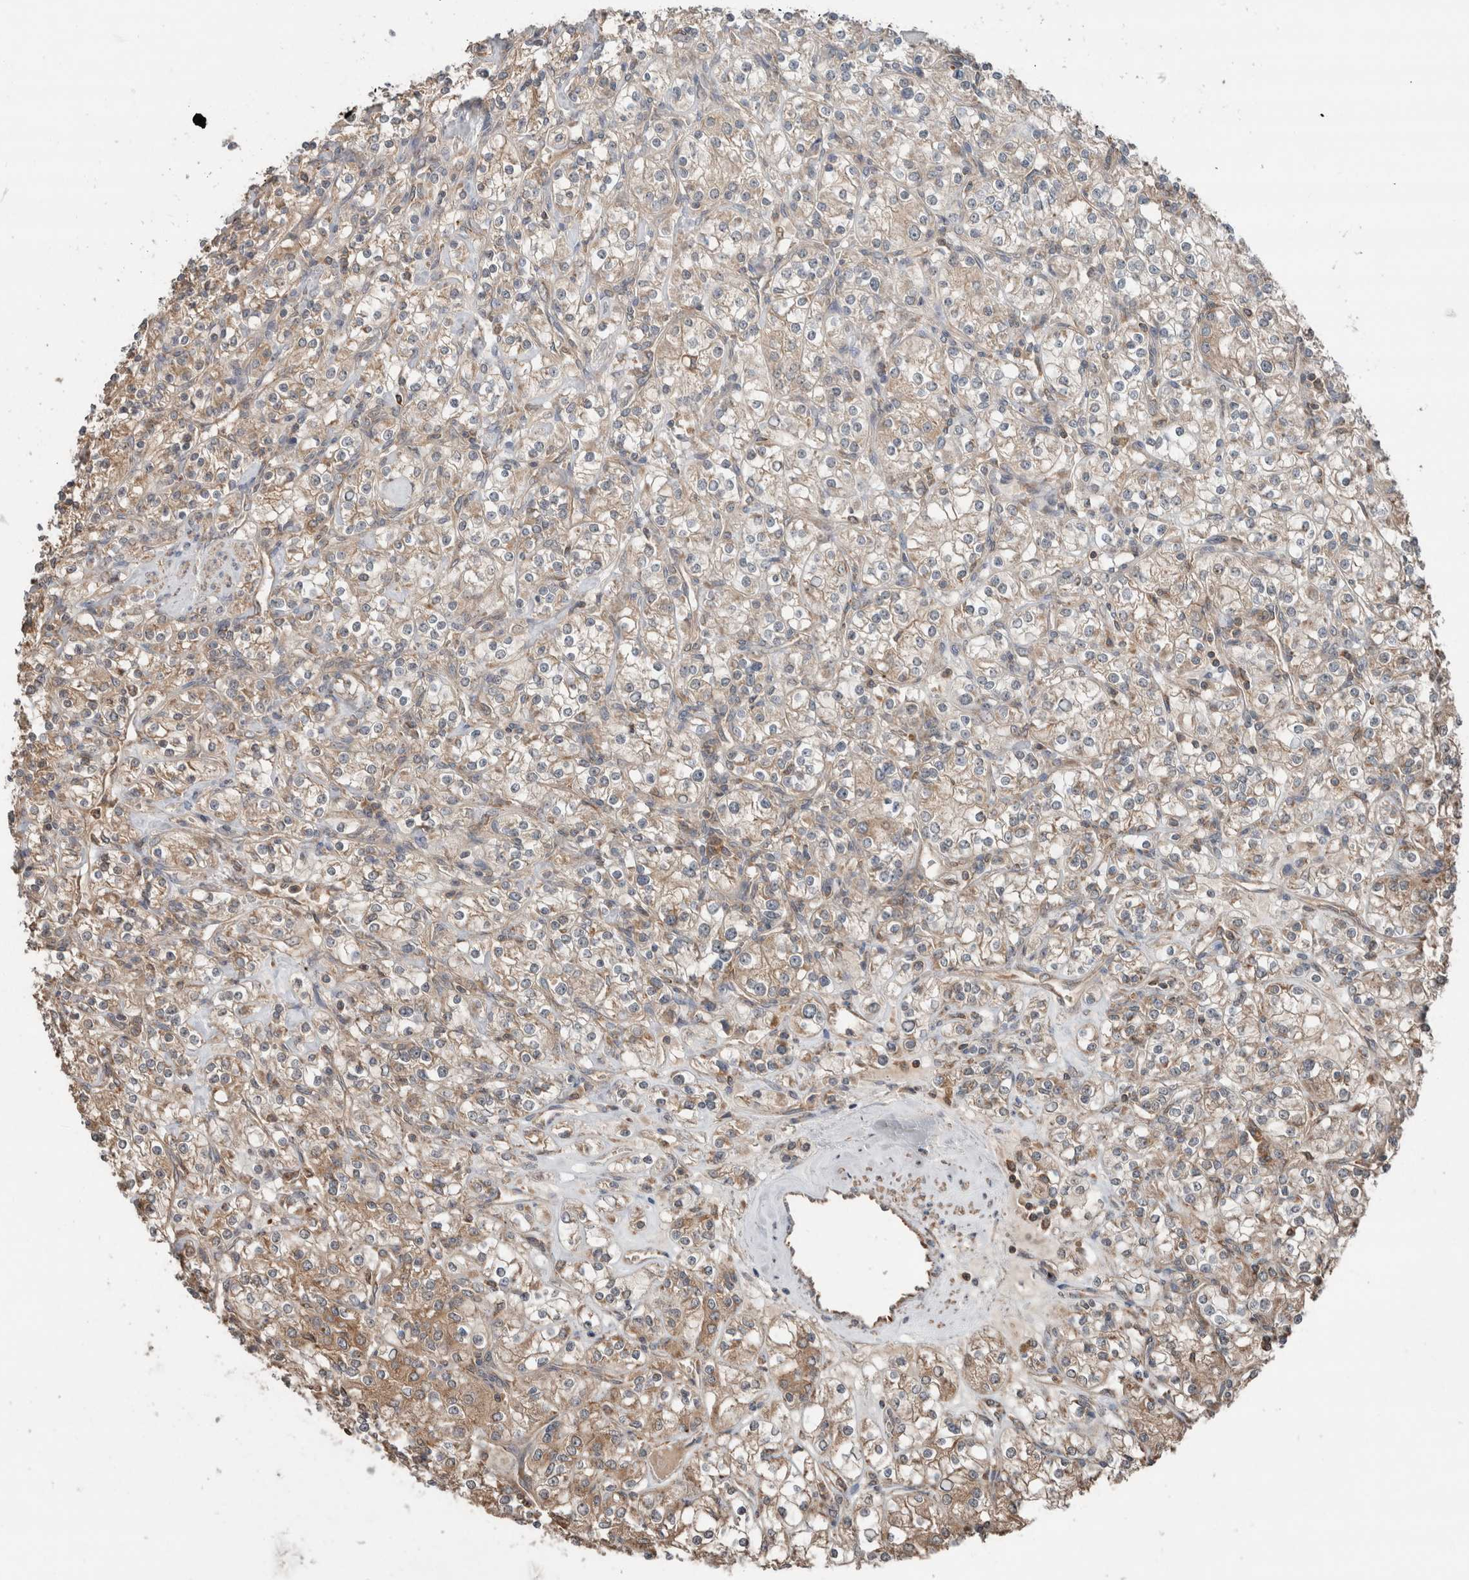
{"staining": {"intensity": "weak", "quantity": ">75%", "location": "cytoplasmic/membranous"}, "tissue": "renal cancer", "cell_type": "Tumor cells", "image_type": "cancer", "snomed": [{"axis": "morphology", "description": "Adenocarcinoma, NOS"}, {"axis": "topography", "description": "Kidney"}], "caption": "The micrograph demonstrates immunohistochemical staining of renal cancer (adenocarcinoma). There is weak cytoplasmic/membranous positivity is appreciated in about >75% of tumor cells. (Stains: DAB (3,3'-diaminobenzidine) in brown, nuclei in blue, Microscopy: brightfield microscopy at high magnification).", "gene": "KLK14", "patient": {"sex": "male", "age": 77}}